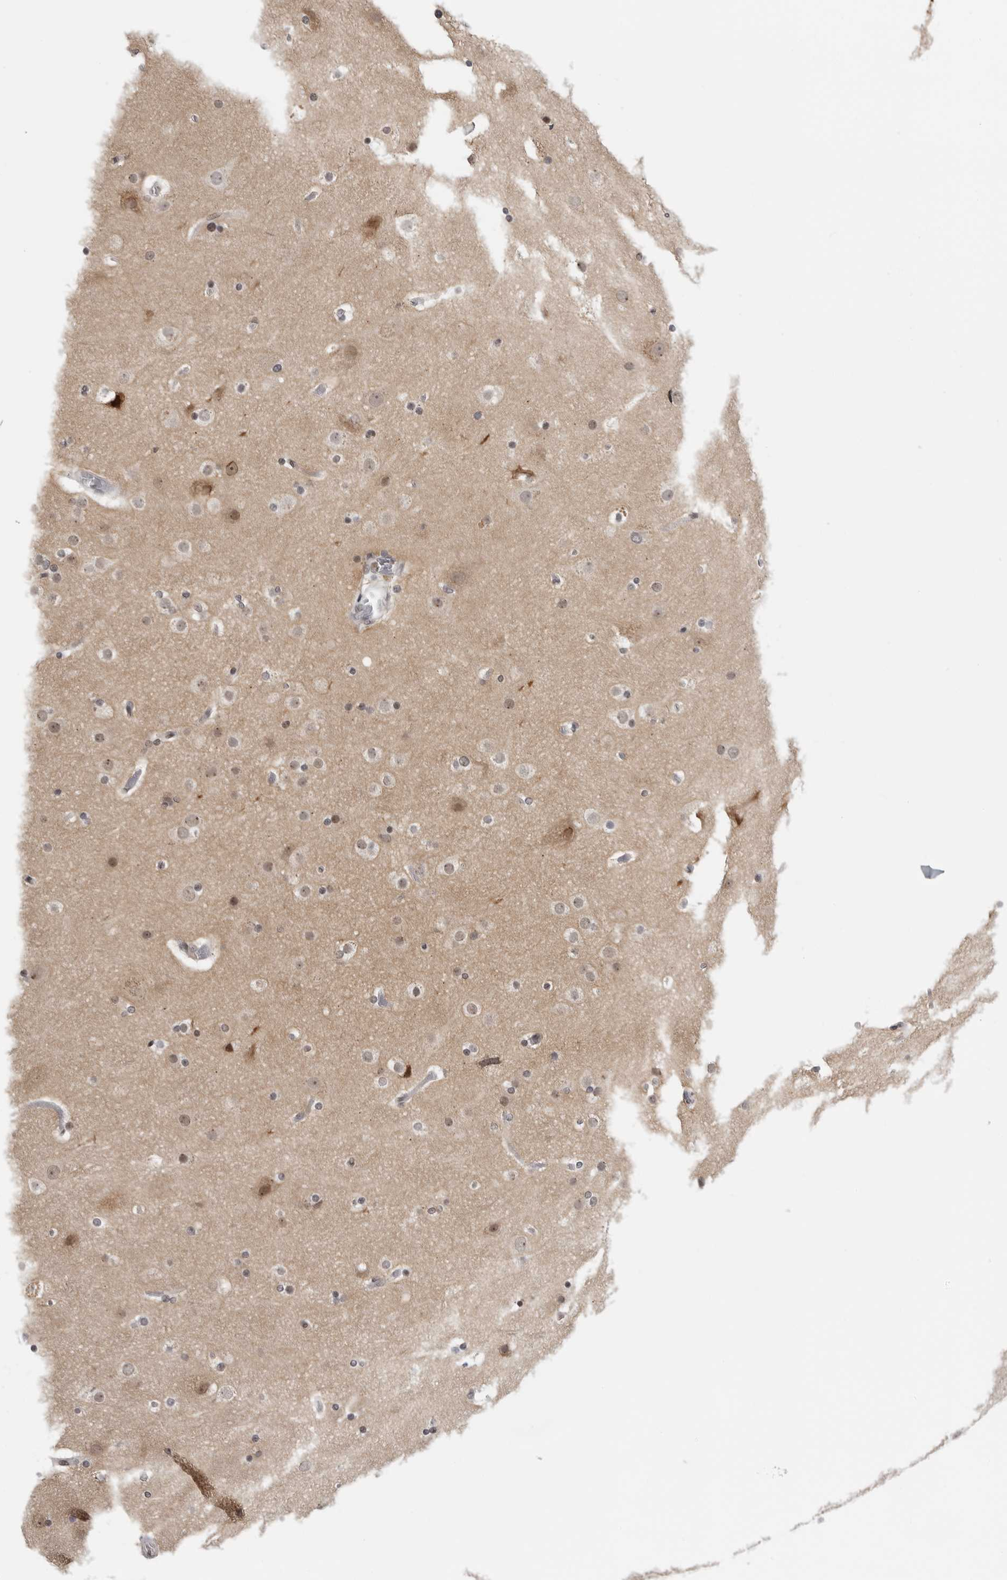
{"staining": {"intensity": "weak", "quantity": "25%-75%", "location": "nuclear"}, "tissue": "cerebral cortex", "cell_type": "Endothelial cells", "image_type": "normal", "snomed": [{"axis": "morphology", "description": "Normal tissue, NOS"}, {"axis": "topography", "description": "Cerebral cortex"}], "caption": "About 25%-75% of endothelial cells in normal human cerebral cortex display weak nuclear protein expression as visualized by brown immunohistochemical staining.", "gene": "PRDM10", "patient": {"sex": "male", "age": 57}}